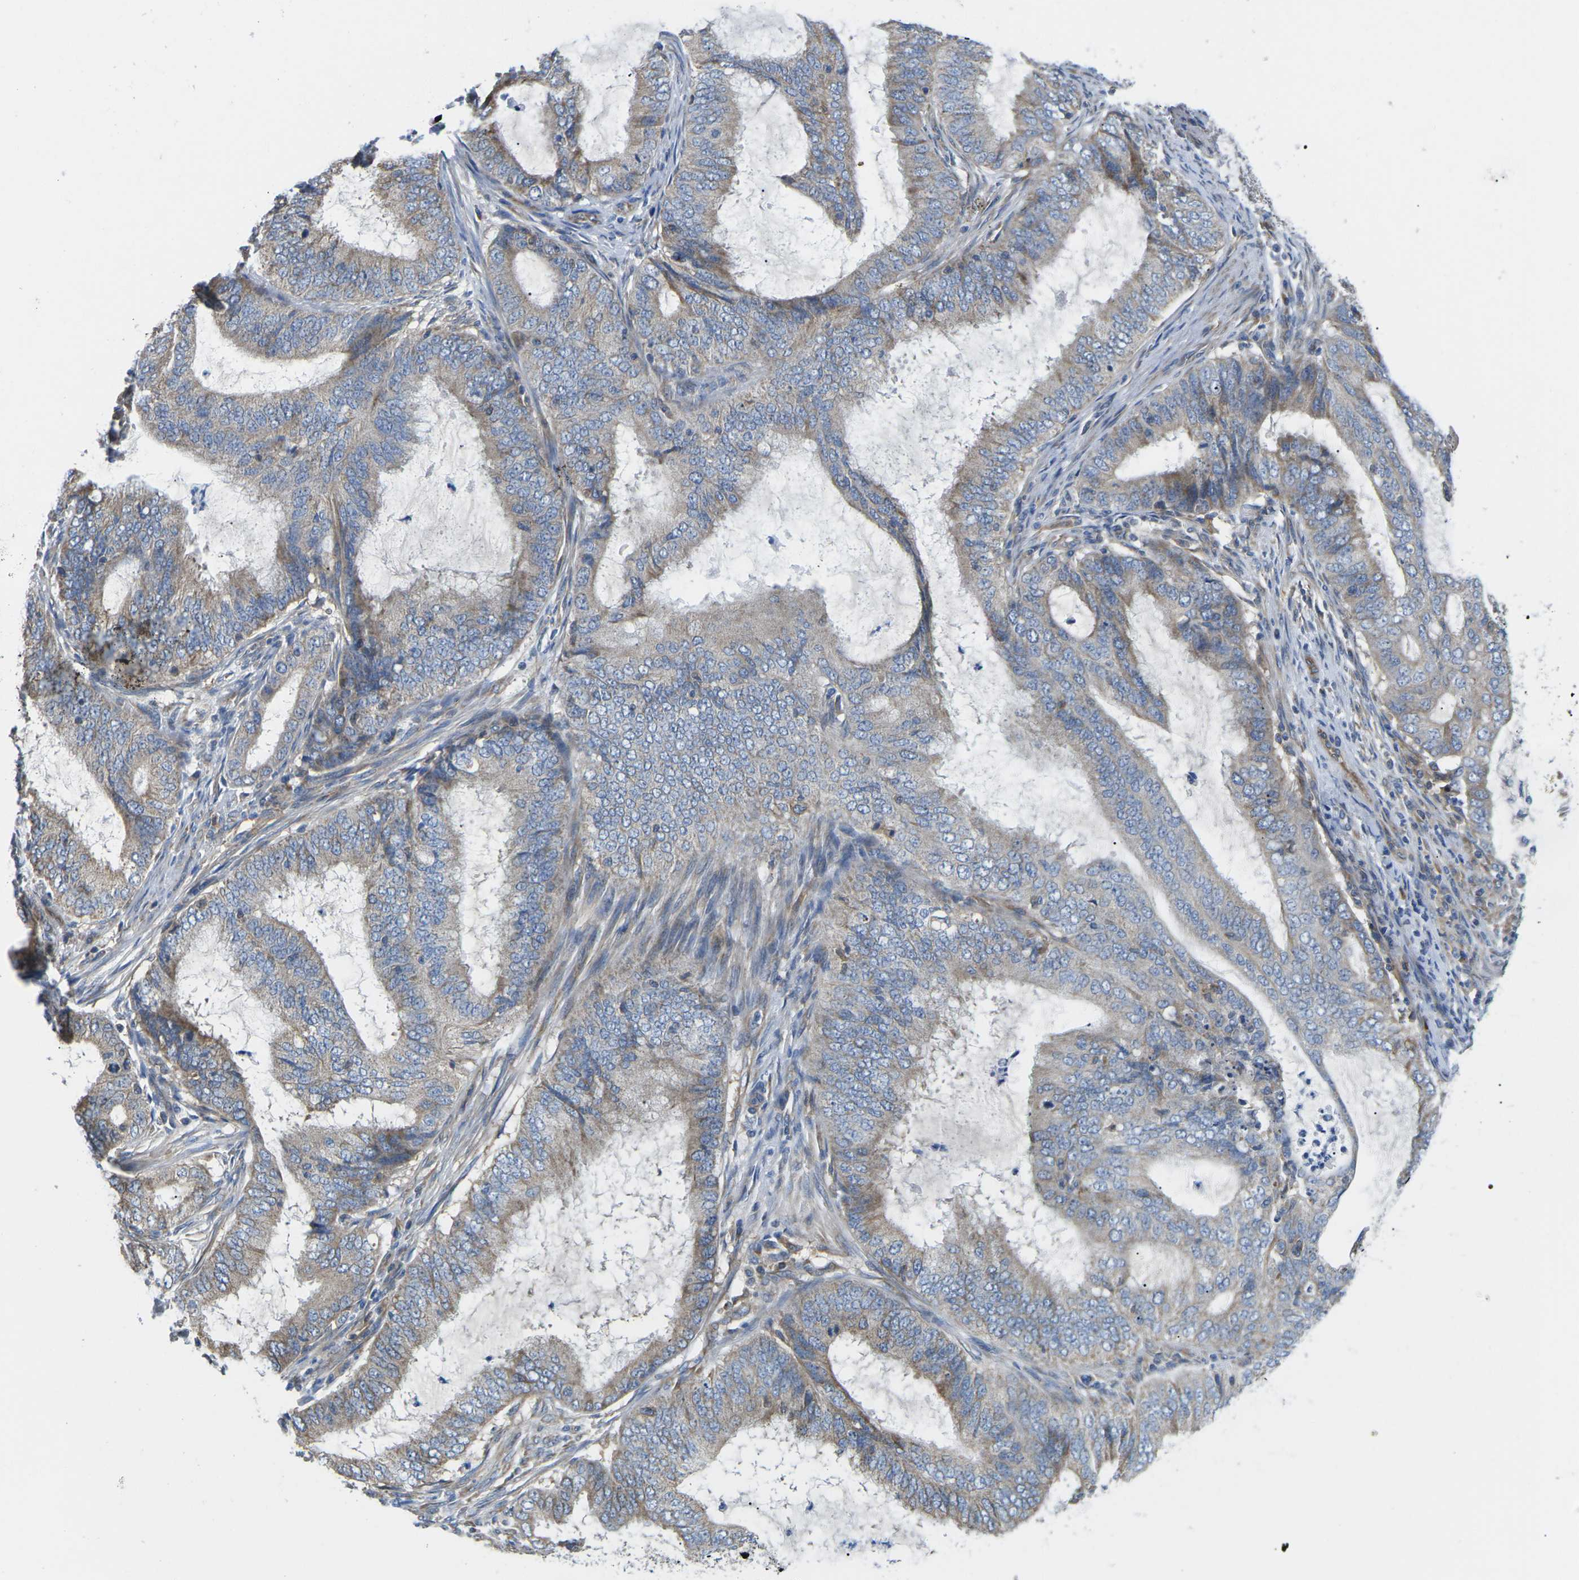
{"staining": {"intensity": "moderate", "quantity": ">75%", "location": "cytoplasmic/membranous"}, "tissue": "endometrial cancer", "cell_type": "Tumor cells", "image_type": "cancer", "snomed": [{"axis": "morphology", "description": "Adenocarcinoma, NOS"}, {"axis": "topography", "description": "Endometrium"}], "caption": "High-power microscopy captured an immunohistochemistry image of endometrial cancer, revealing moderate cytoplasmic/membranous positivity in approximately >75% of tumor cells. (DAB (3,3'-diaminobenzidine) IHC, brown staining for protein, blue staining for nuclei).", "gene": "TMEFF2", "patient": {"sex": "female", "age": 70}}